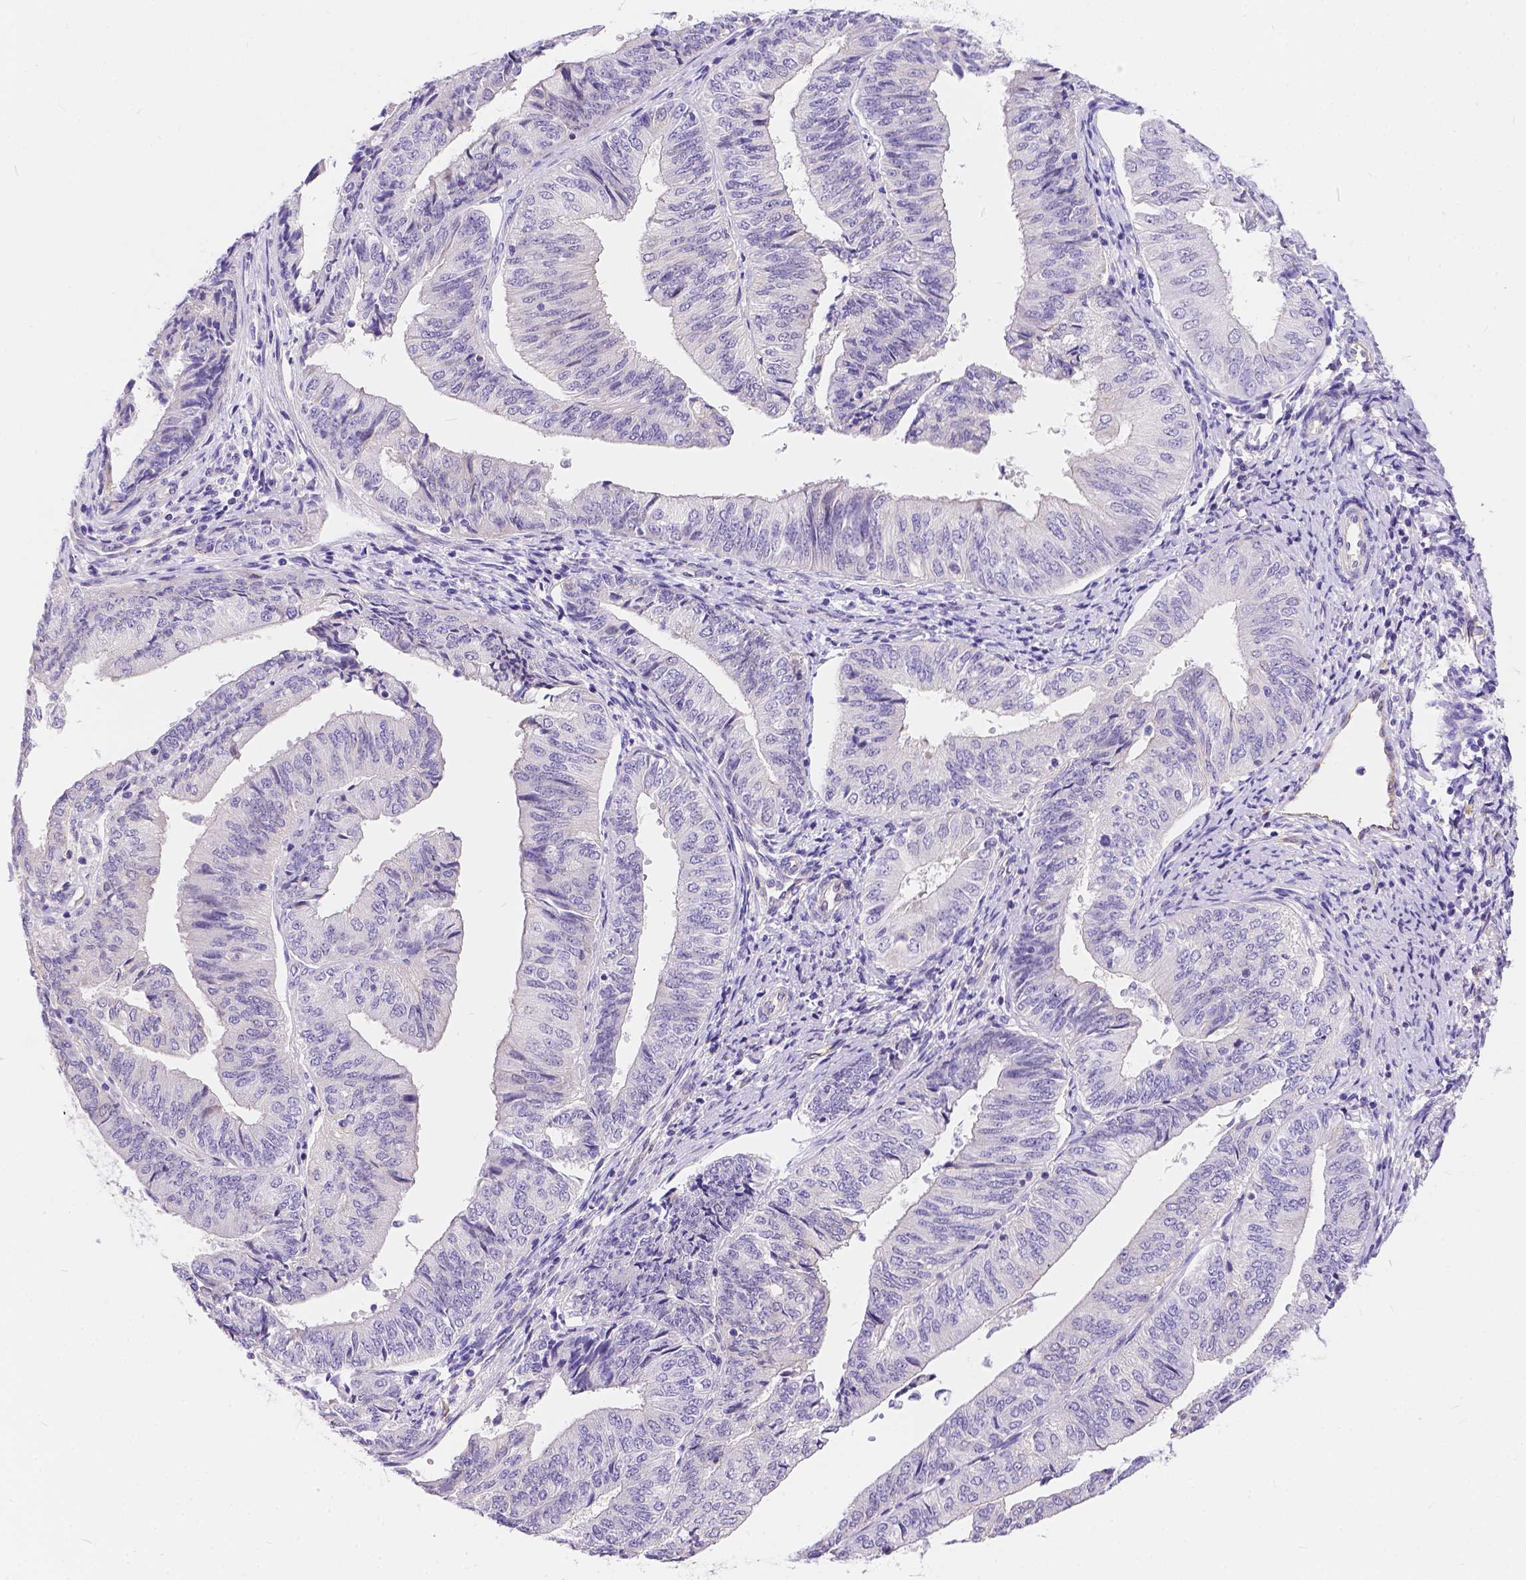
{"staining": {"intensity": "negative", "quantity": "none", "location": "none"}, "tissue": "endometrial cancer", "cell_type": "Tumor cells", "image_type": "cancer", "snomed": [{"axis": "morphology", "description": "Adenocarcinoma, NOS"}, {"axis": "topography", "description": "Endometrium"}], "caption": "Endometrial adenocarcinoma stained for a protein using immunohistochemistry shows no positivity tumor cells.", "gene": "DLEC1", "patient": {"sex": "female", "age": 58}}